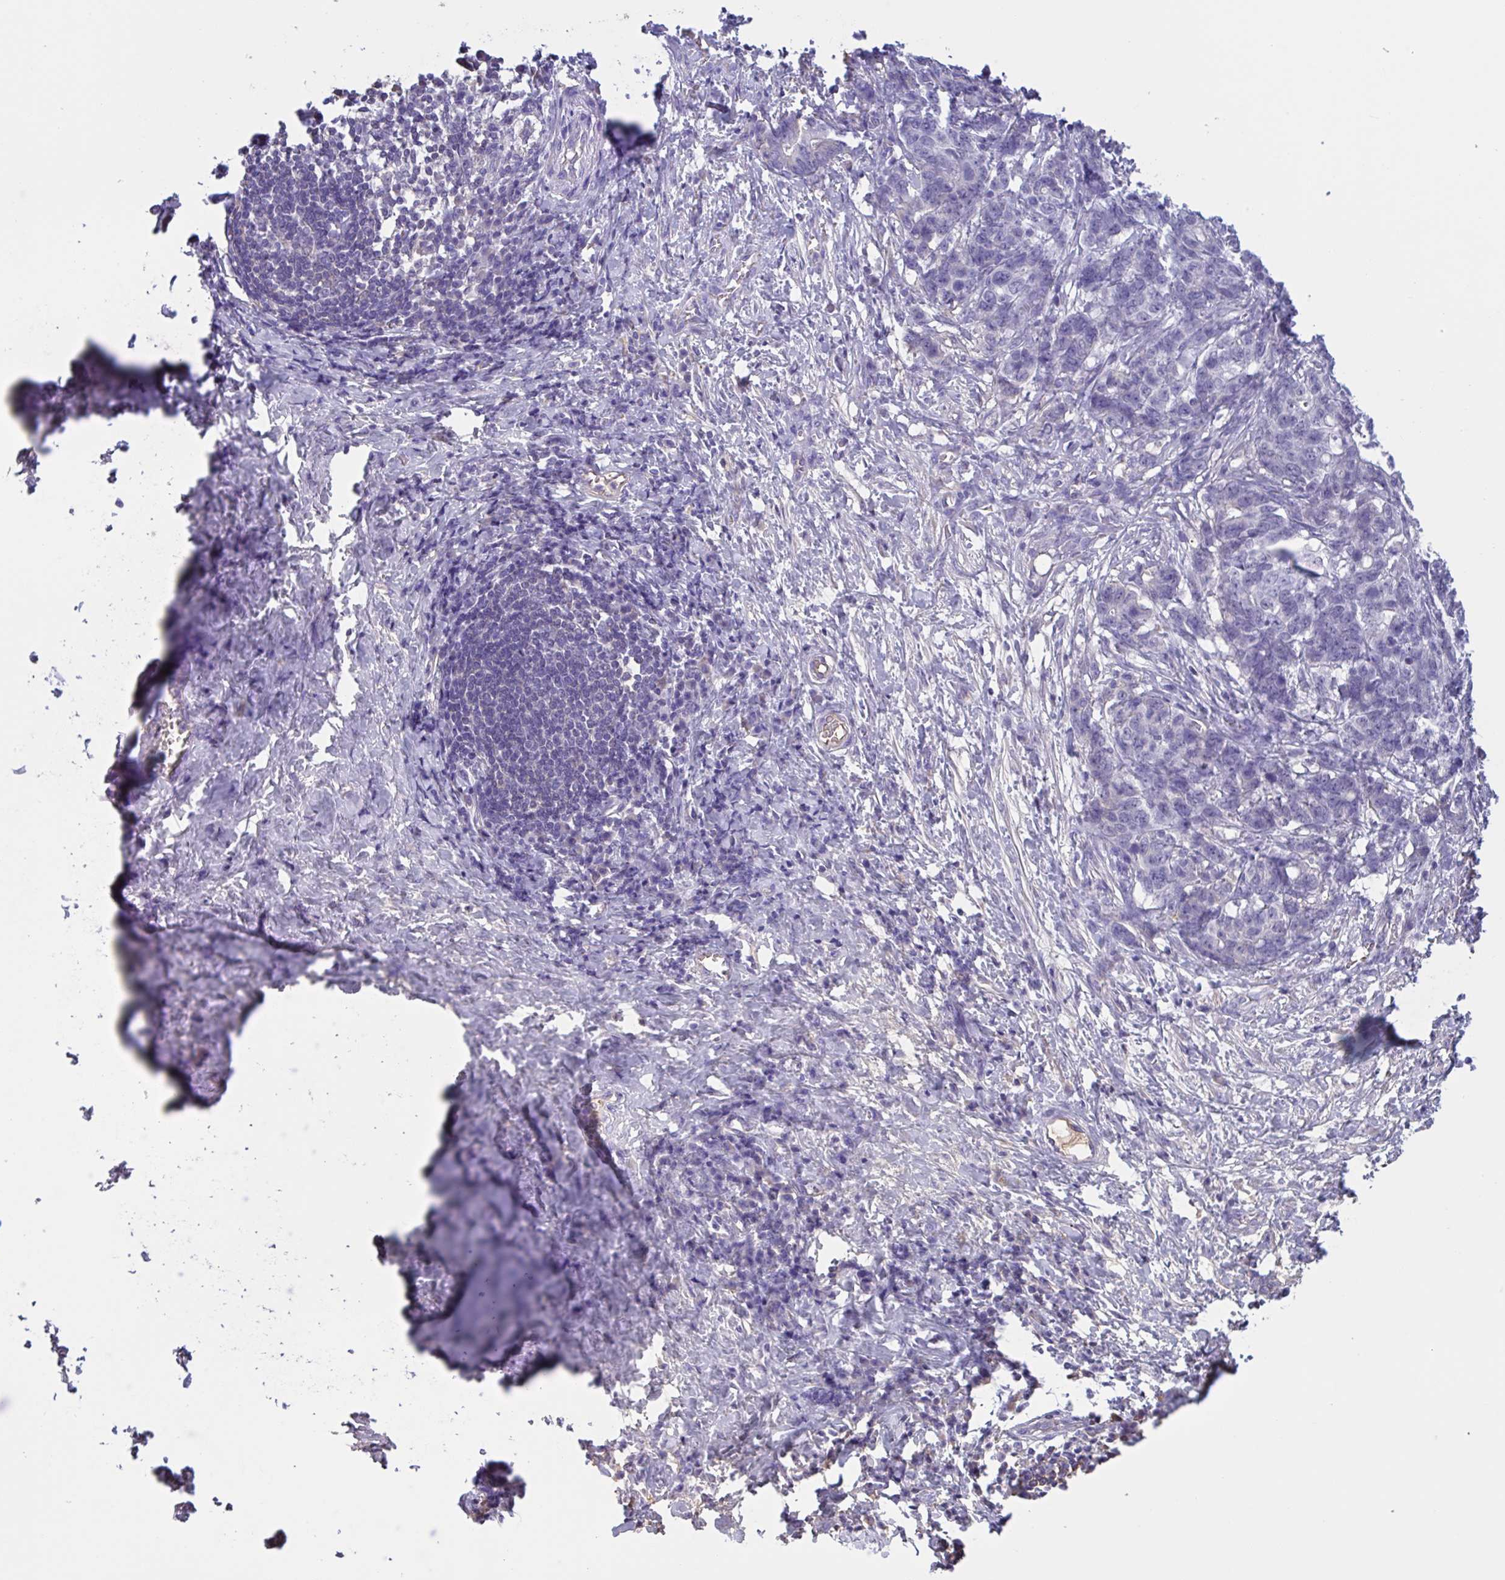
{"staining": {"intensity": "negative", "quantity": "none", "location": "none"}, "tissue": "stomach cancer", "cell_type": "Tumor cells", "image_type": "cancer", "snomed": [{"axis": "morphology", "description": "Normal tissue, NOS"}, {"axis": "morphology", "description": "Adenocarcinoma, NOS"}, {"axis": "topography", "description": "Stomach"}], "caption": "Stomach cancer (adenocarcinoma) was stained to show a protein in brown. There is no significant positivity in tumor cells.", "gene": "LARGE2", "patient": {"sex": "female", "age": 64}}